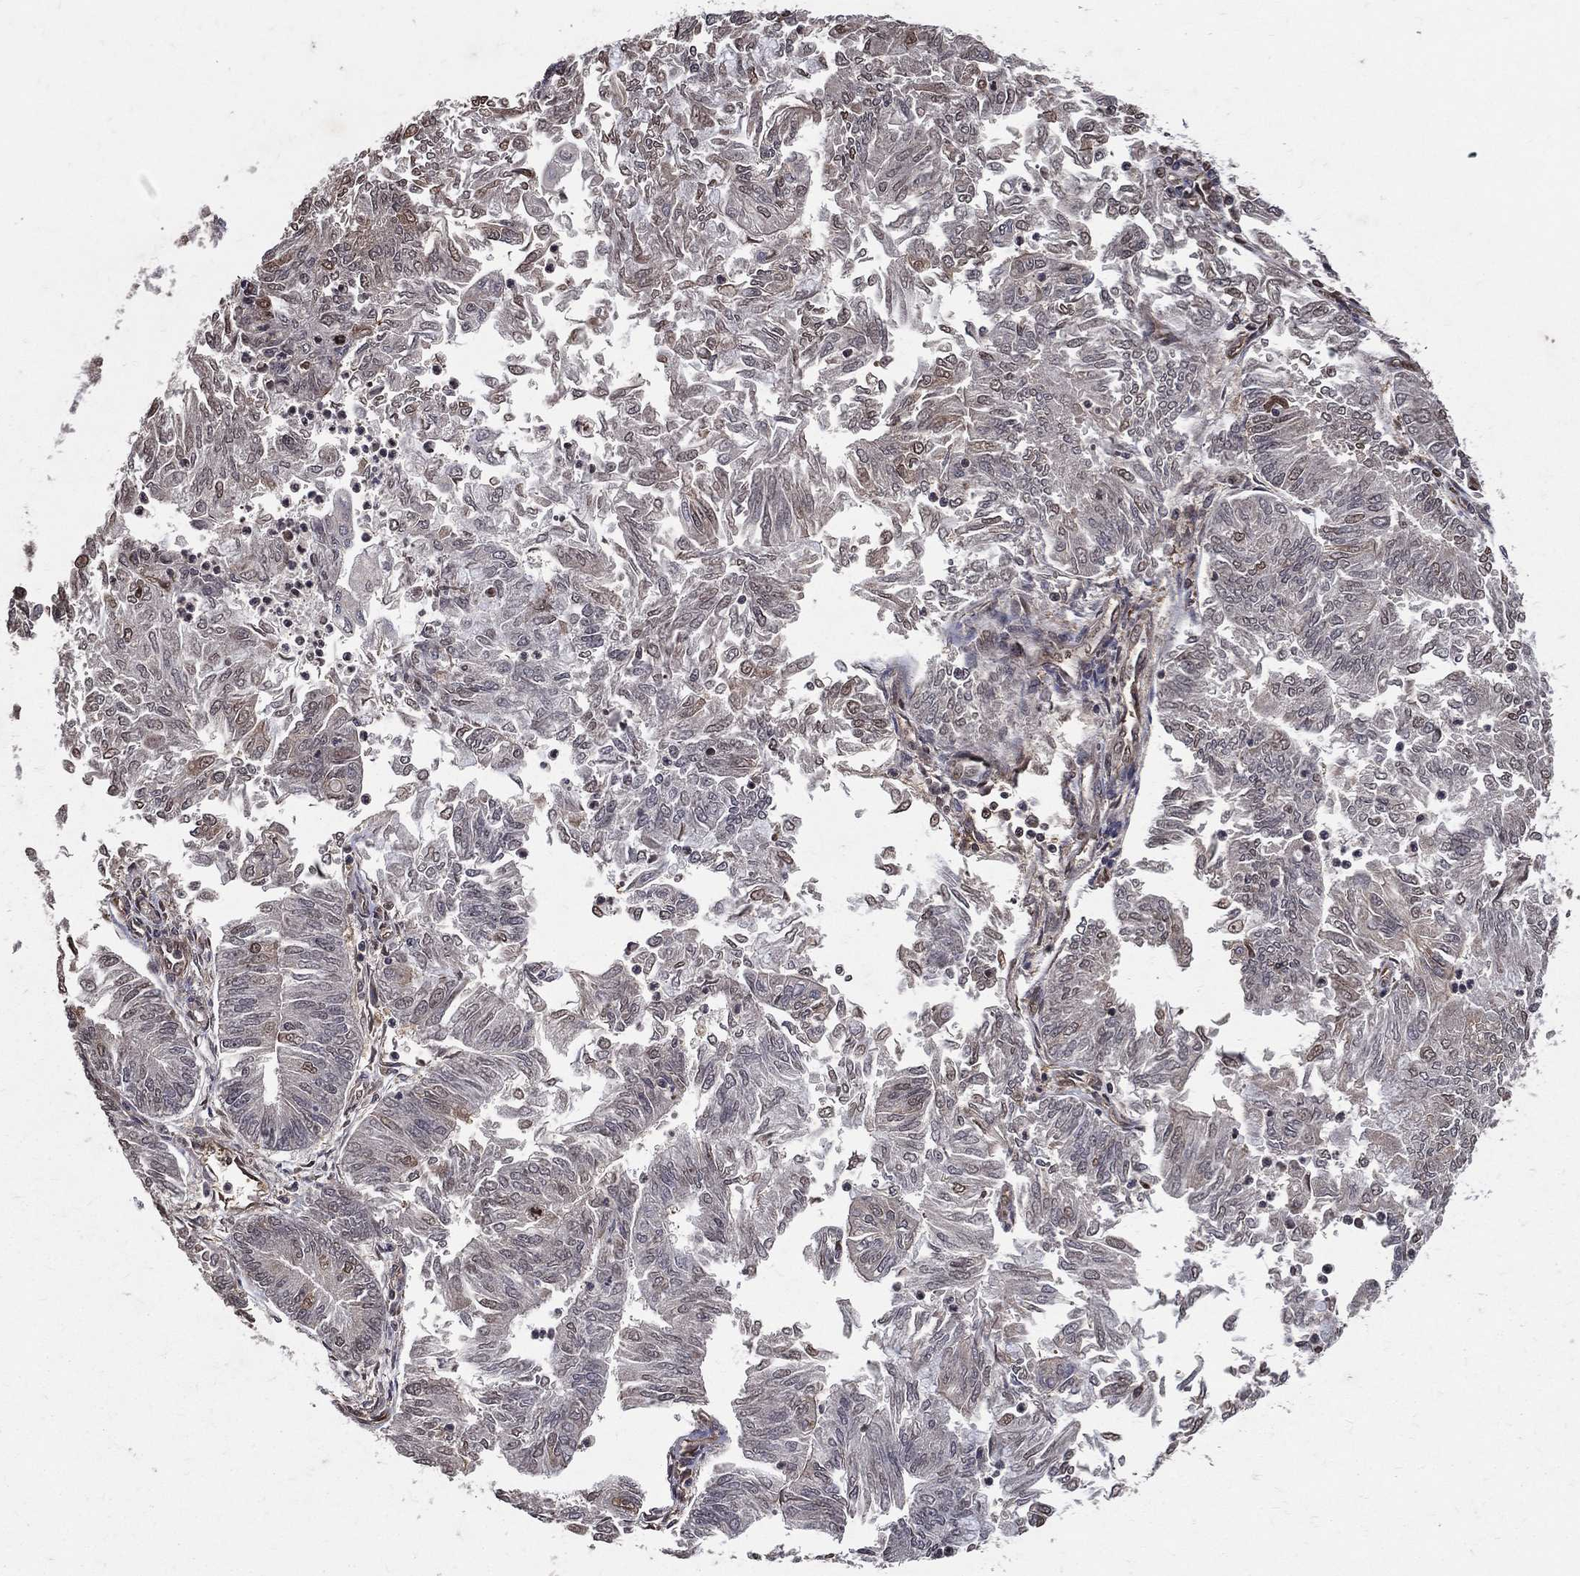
{"staining": {"intensity": "negative", "quantity": "none", "location": "none"}, "tissue": "endometrial cancer", "cell_type": "Tumor cells", "image_type": "cancer", "snomed": [{"axis": "morphology", "description": "Adenocarcinoma, NOS"}, {"axis": "topography", "description": "Endometrium"}], "caption": "Immunohistochemistry of human endometrial cancer (adenocarcinoma) shows no expression in tumor cells.", "gene": "DPYSL2", "patient": {"sex": "female", "age": 59}}